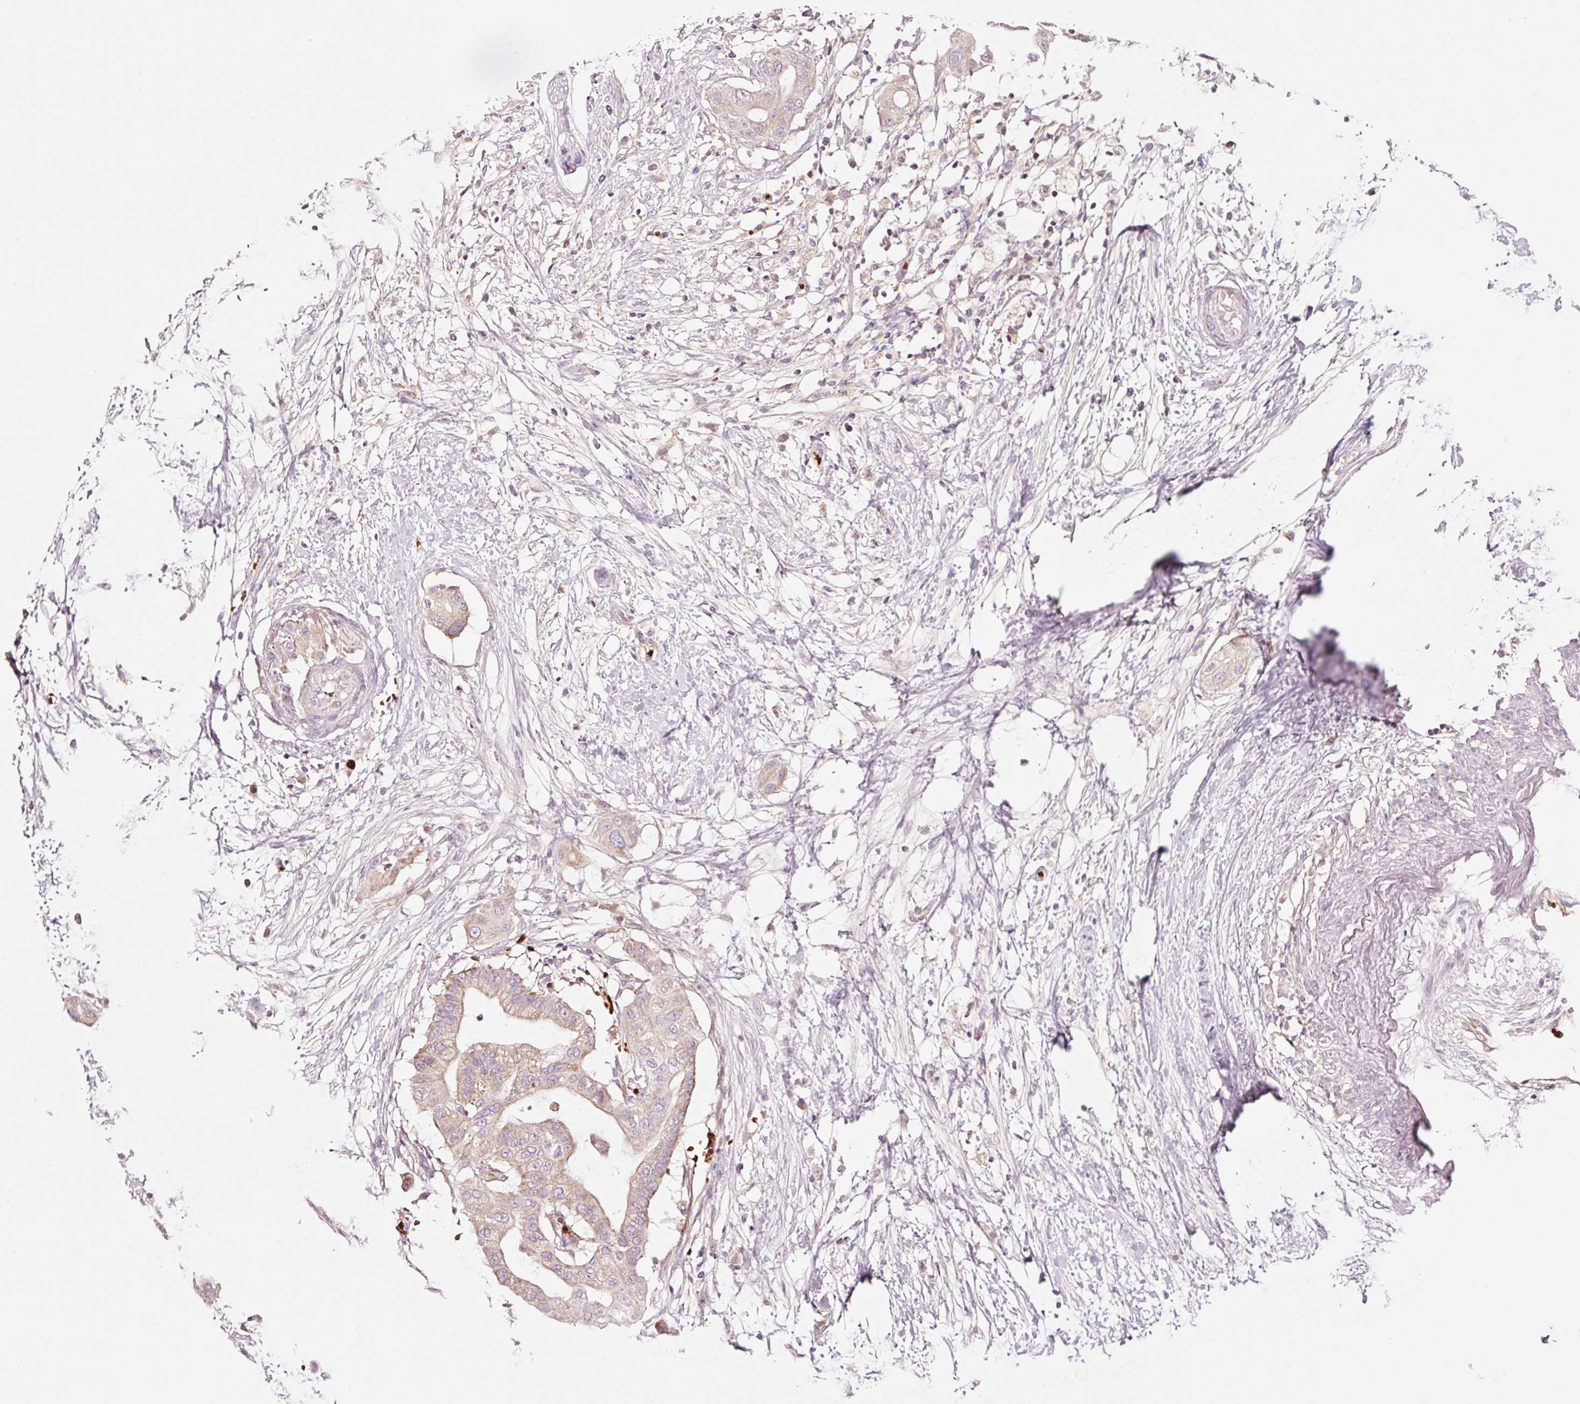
{"staining": {"intensity": "weak", "quantity": "<25%", "location": "cytoplasmic/membranous"}, "tissue": "pancreatic cancer", "cell_type": "Tumor cells", "image_type": "cancer", "snomed": [{"axis": "morphology", "description": "Adenocarcinoma, NOS"}, {"axis": "topography", "description": "Pancreas"}], "caption": "Photomicrograph shows no protein expression in tumor cells of pancreatic cancer tissue.", "gene": "LDHAL6B", "patient": {"sex": "male", "age": 68}}